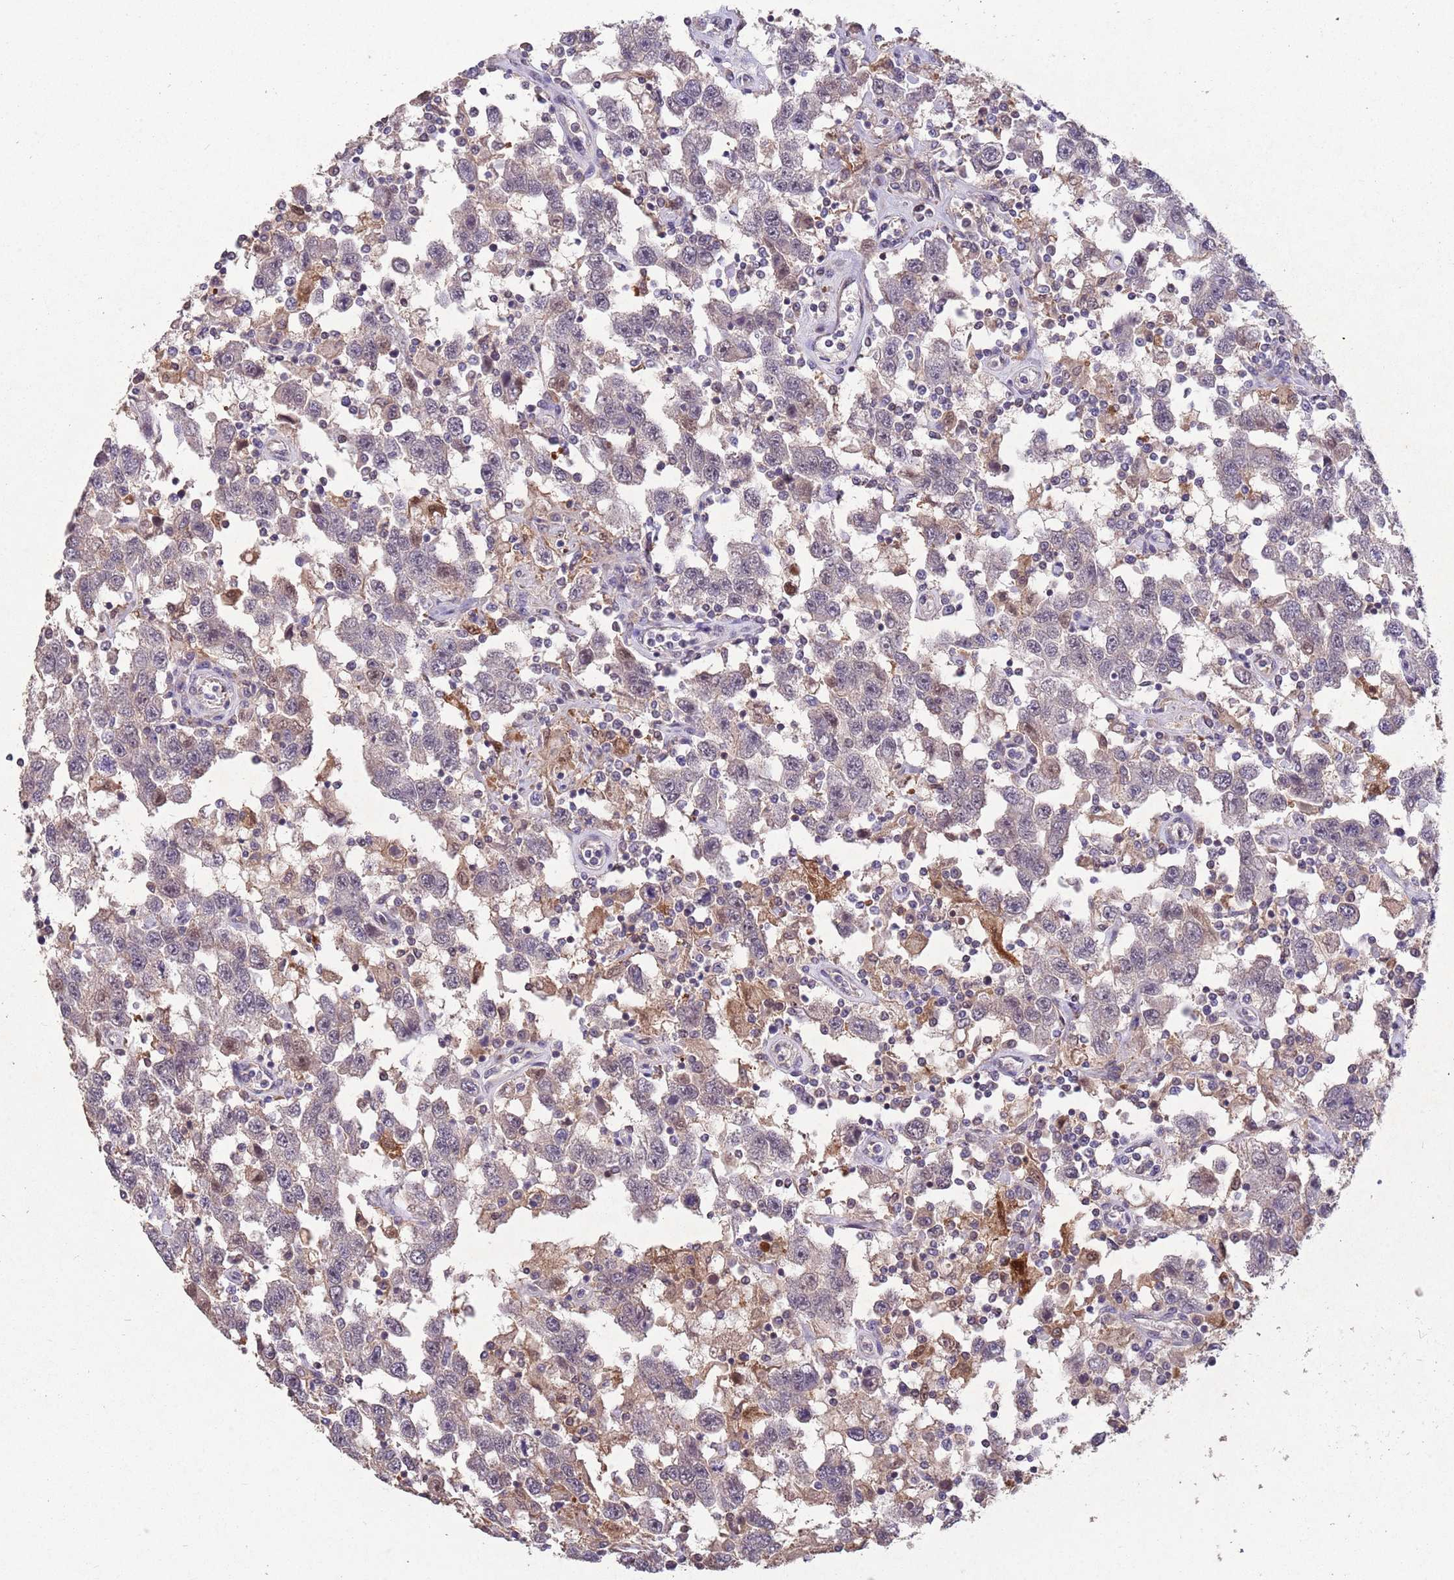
{"staining": {"intensity": "negative", "quantity": "none", "location": "none"}, "tissue": "testis cancer", "cell_type": "Tumor cells", "image_type": "cancer", "snomed": [{"axis": "morphology", "description": "Seminoma, NOS"}, {"axis": "topography", "description": "Testis"}], "caption": "High power microscopy image of an immunohistochemistry (IHC) photomicrograph of testis seminoma, revealing no significant positivity in tumor cells.", "gene": "ZNF639", "patient": {"sex": "male", "age": 41}}